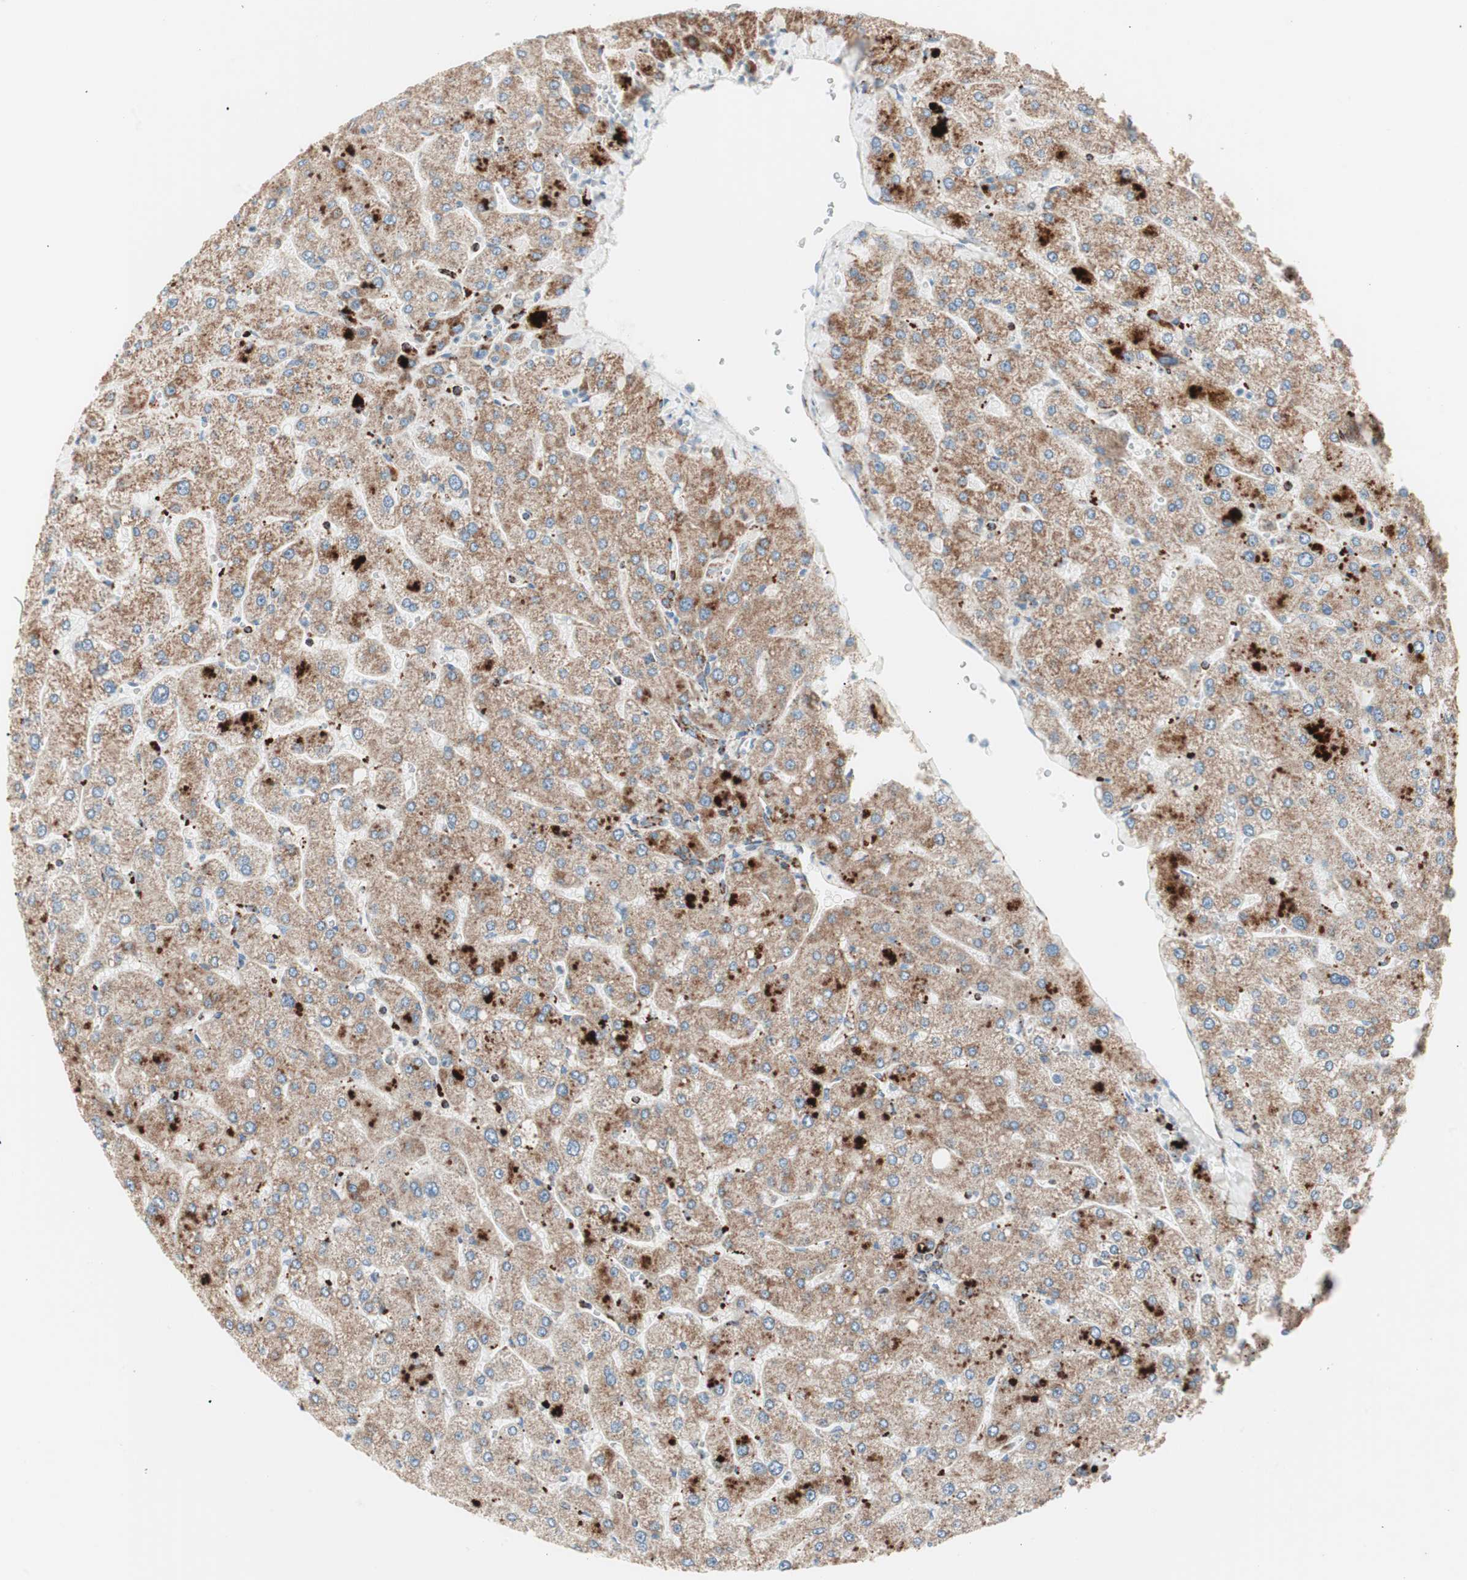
{"staining": {"intensity": "moderate", "quantity": ">75%", "location": "cytoplasmic/membranous"}, "tissue": "liver", "cell_type": "Cholangiocytes", "image_type": "normal", "snomed": [{"axis": "morphology", "description": "Normal tissue, NOS"}, {"axis": "topography", "description": "Liver"}], "caption": "Immunohistochemistry (IHC) of benign human liver demonstrates medium levels of moderate cytoplasmic/membranous positivity in approximately >75% of cholangiocytes. Immunohistochemistry stains the protein in brown and the nuclei are stained blue.", "gene": "TOMM20", "patient": {"sex": "male", "age": 55}}